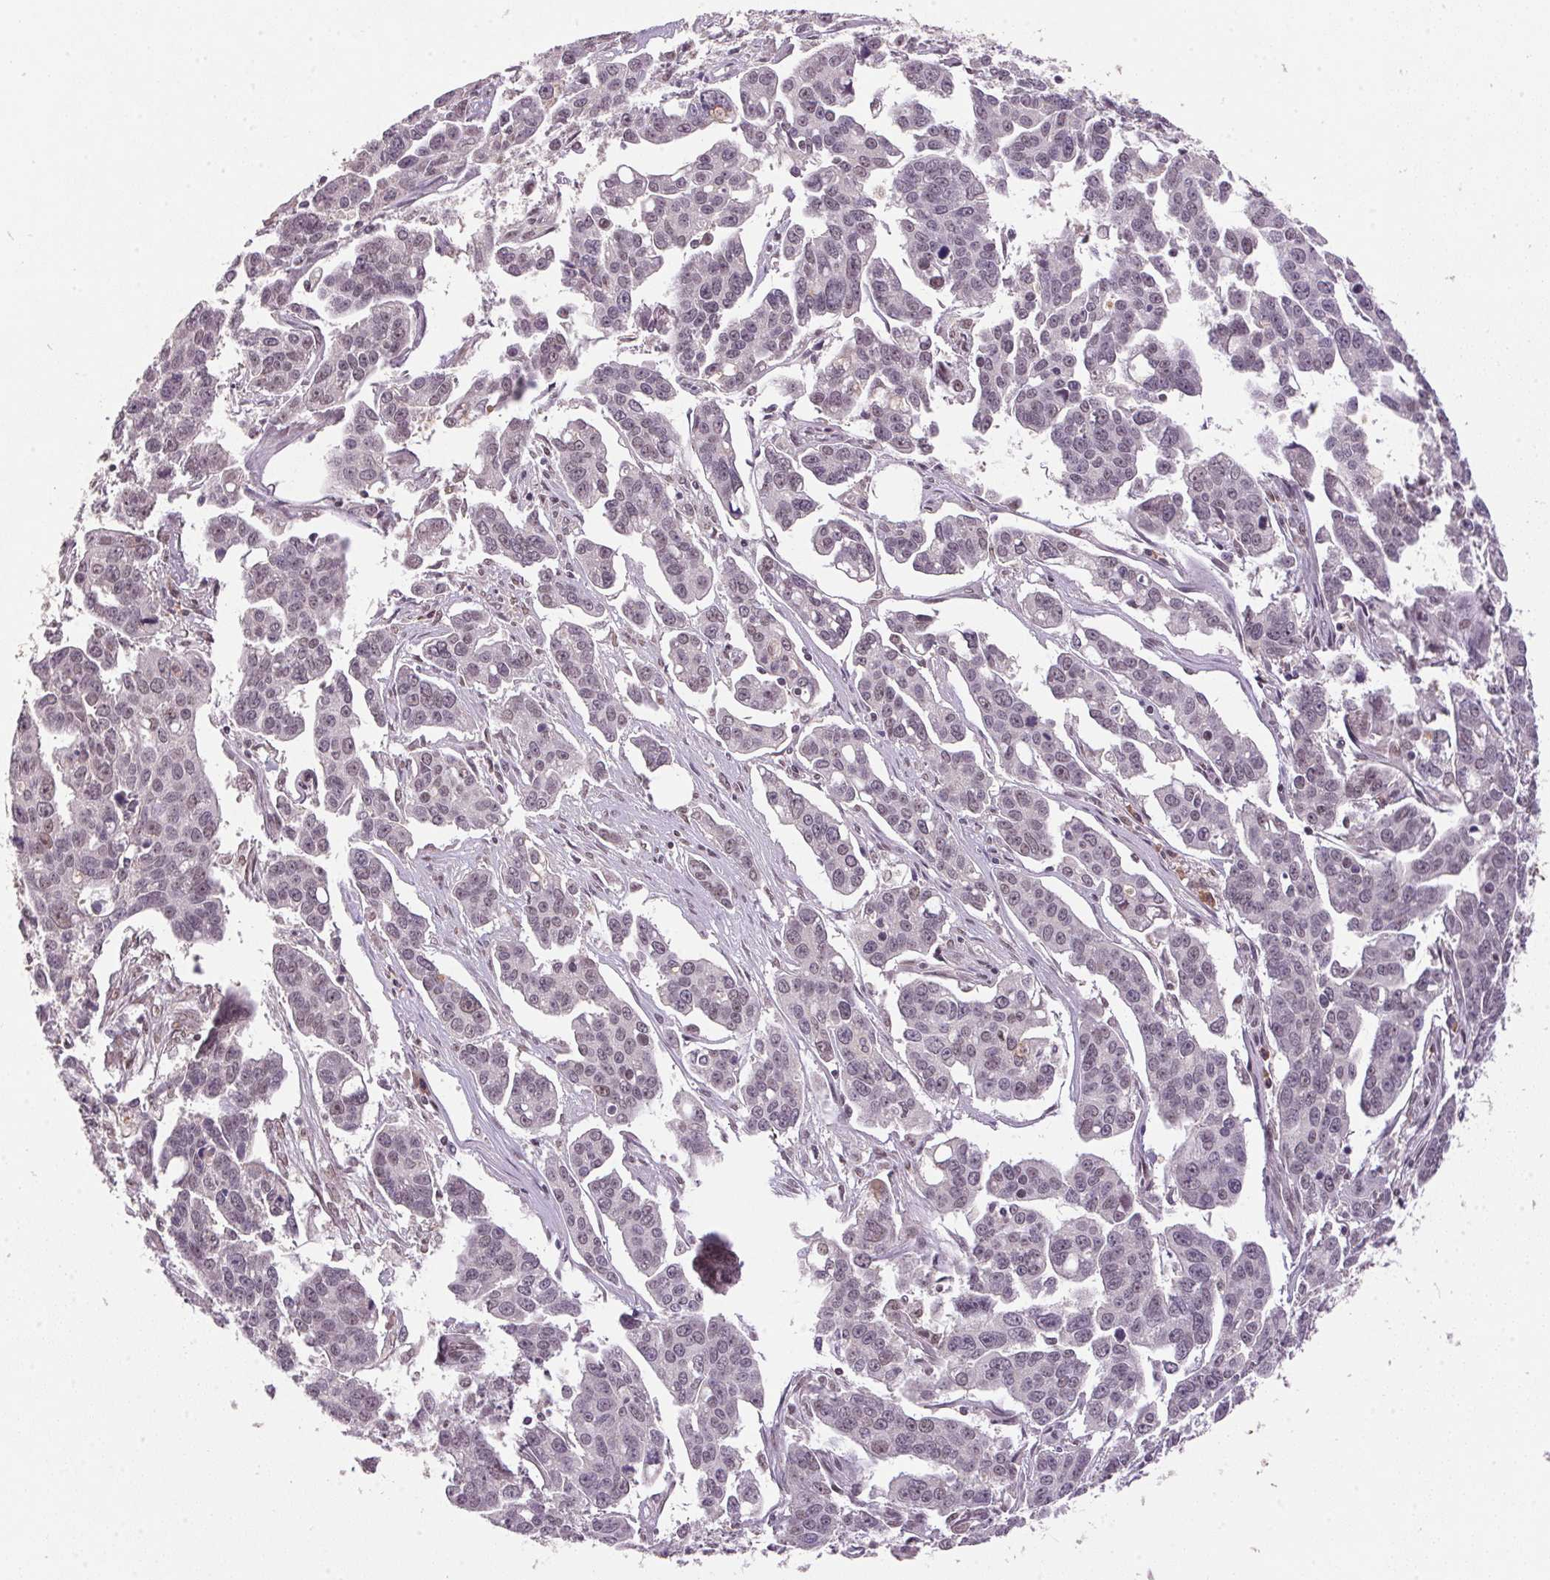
{"staining": {"intensity": "weak", "quantity": "<25%", "location": "nuclear"}, "tissue": "ovarian cancer", "cell_type": "Tumor cells", "image_type": "cancer", "snomed": [{"axis": "morphology", "description": "Carcinoma, endometroid"}, {"axis": "topography", "description": "Ovary"}], "caption": "This is an IHC image of ovarian cancer (endometroid carcinoma). There is no expression in tumor cells.", "gene": "ZBTB4", "patient": {"sex": "female", "age": 78}}